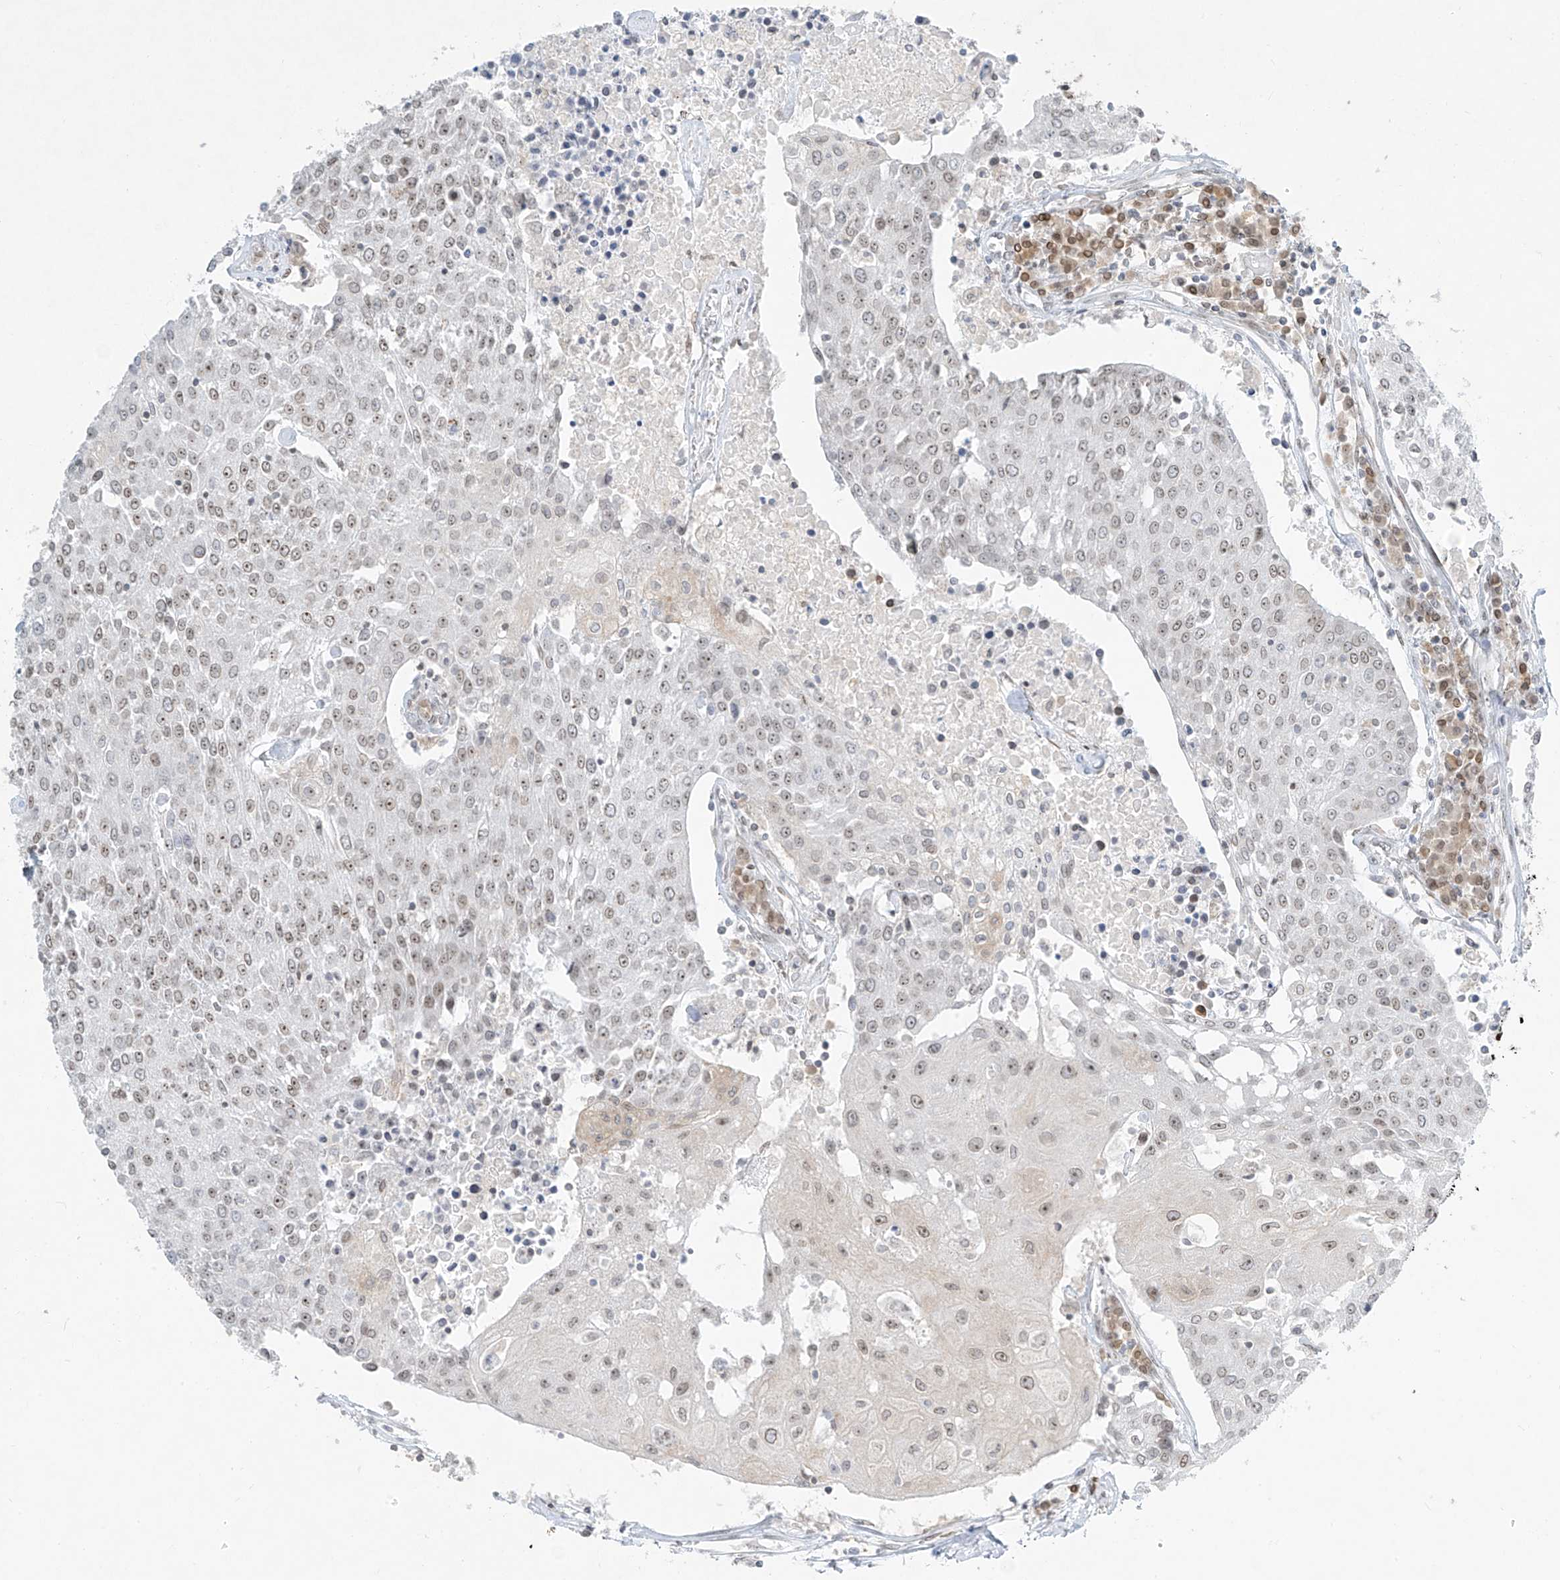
{"staining": {"intensity": "weak", "quantity": "25%-75%", "location": "nuclear"}, "tissue": "urothelial cancer", "cell_type": "Tumor cells", "image_type": "cancer", "snomed": [{"axis": "morphology", "description": "Urothelial carcinoma, High grade"}, {"axis": "topography", "description": "Urinary bladder"}], "caption": "Immunohistochemical staining of urothelial carcinoma (high-grade) displays low levels of weak nuclear protein expression in about 25%-75% of tumor cells. (Brightfield microscopy of DAB IHC at high magnification).", "gene": "SAMD15", "patient": {"sex": "female", "age": 85}}